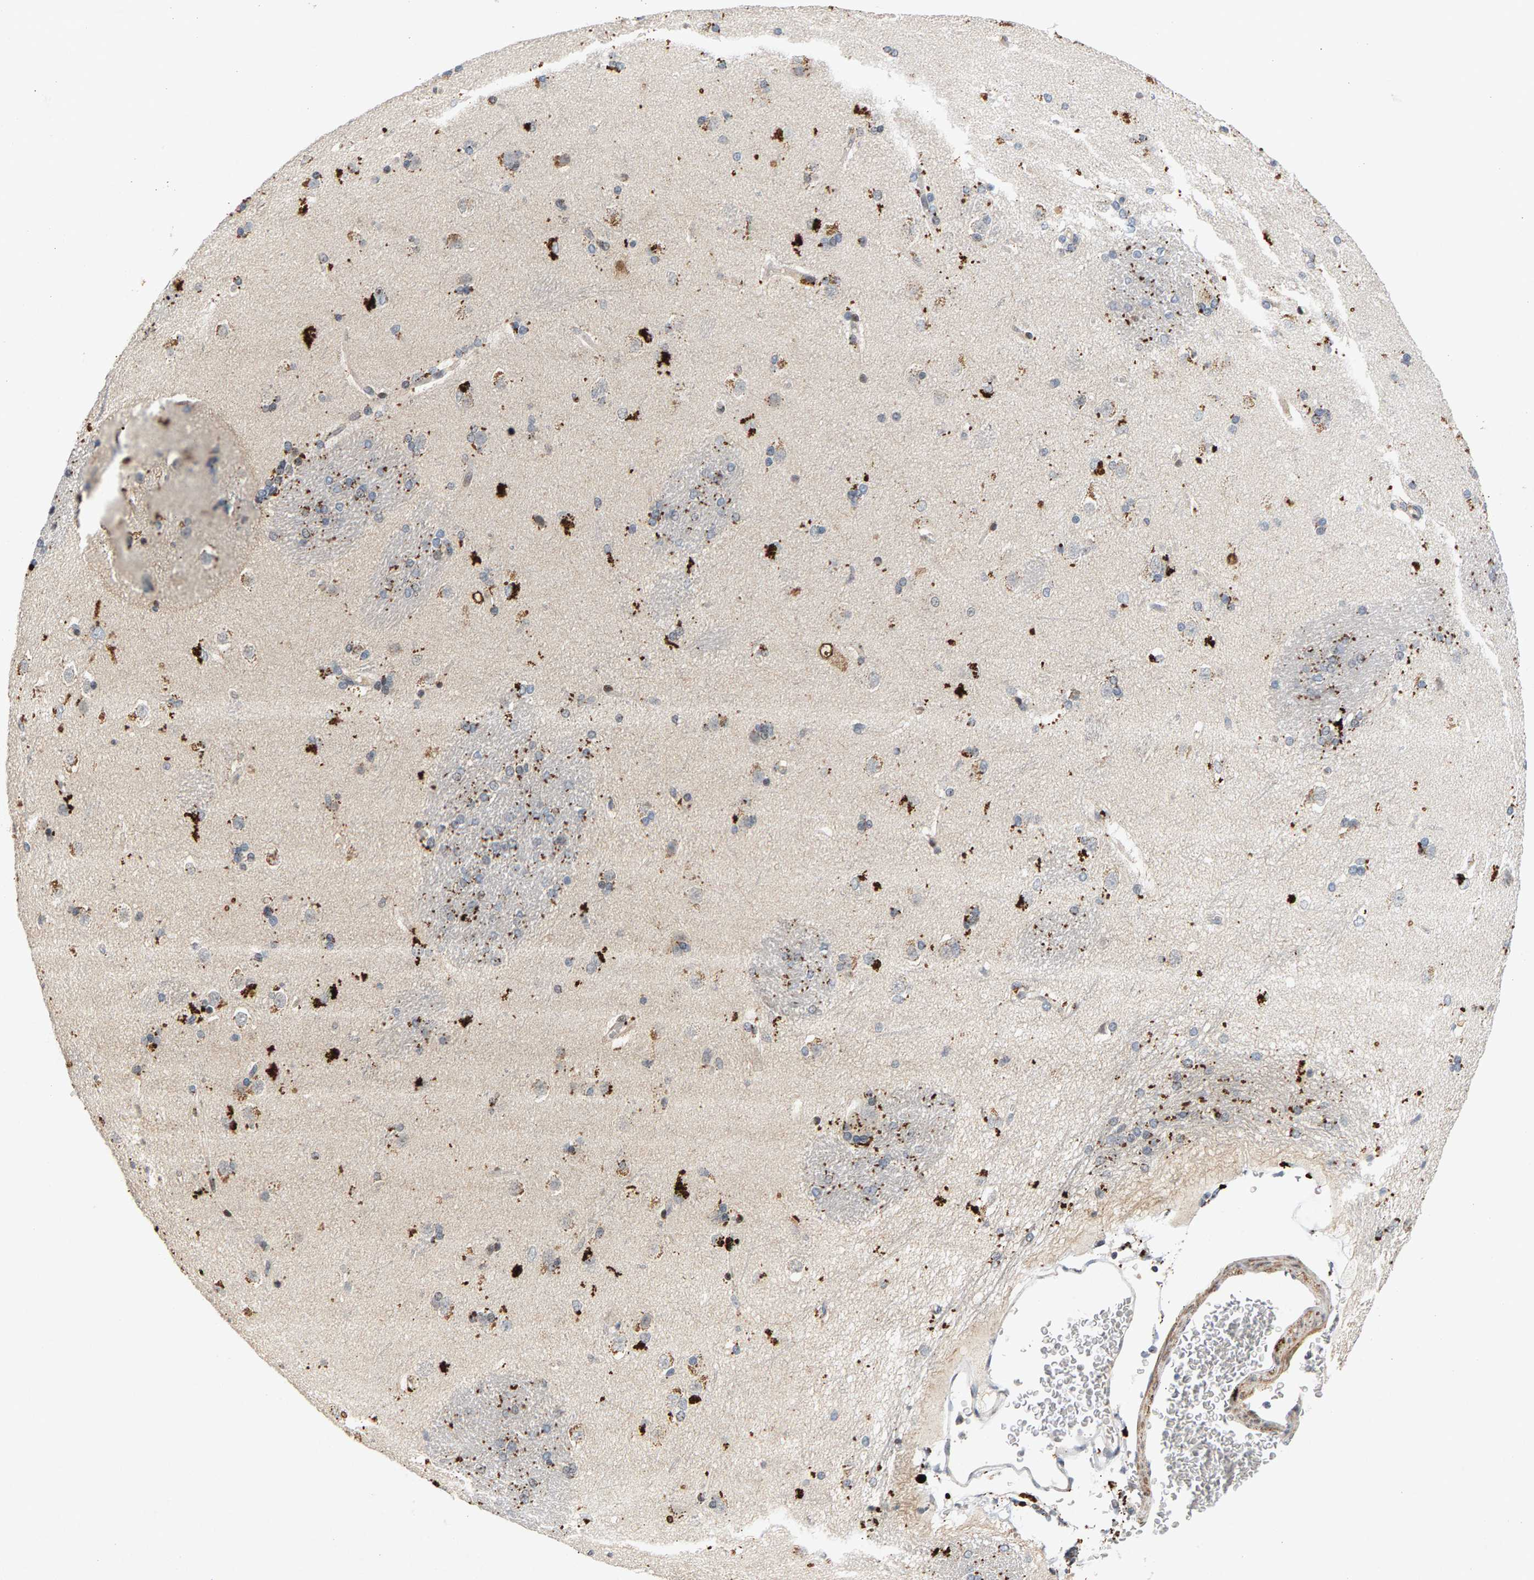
{"staining": {"intensity": "moderate", "quantity": "<25%", "location": "cytoplasmic/membranous"}, "tissue": "caudate", "cell_type": "Glial cells", "image_type": "normal", "snomed": [{"axis": "morphology", "description": "Normal tissue, NOS"}, {"axis": "topography", "description": "Lateral ventricle wall"}], "caption": "The photomicrograph demonstrates staining of benign caudate, revealing moderate cytoplasmic/membranous protein expression (brown color) within glial cells.", "gene": "ZPR1", "patient": {"sex": "female", "age": 19}}